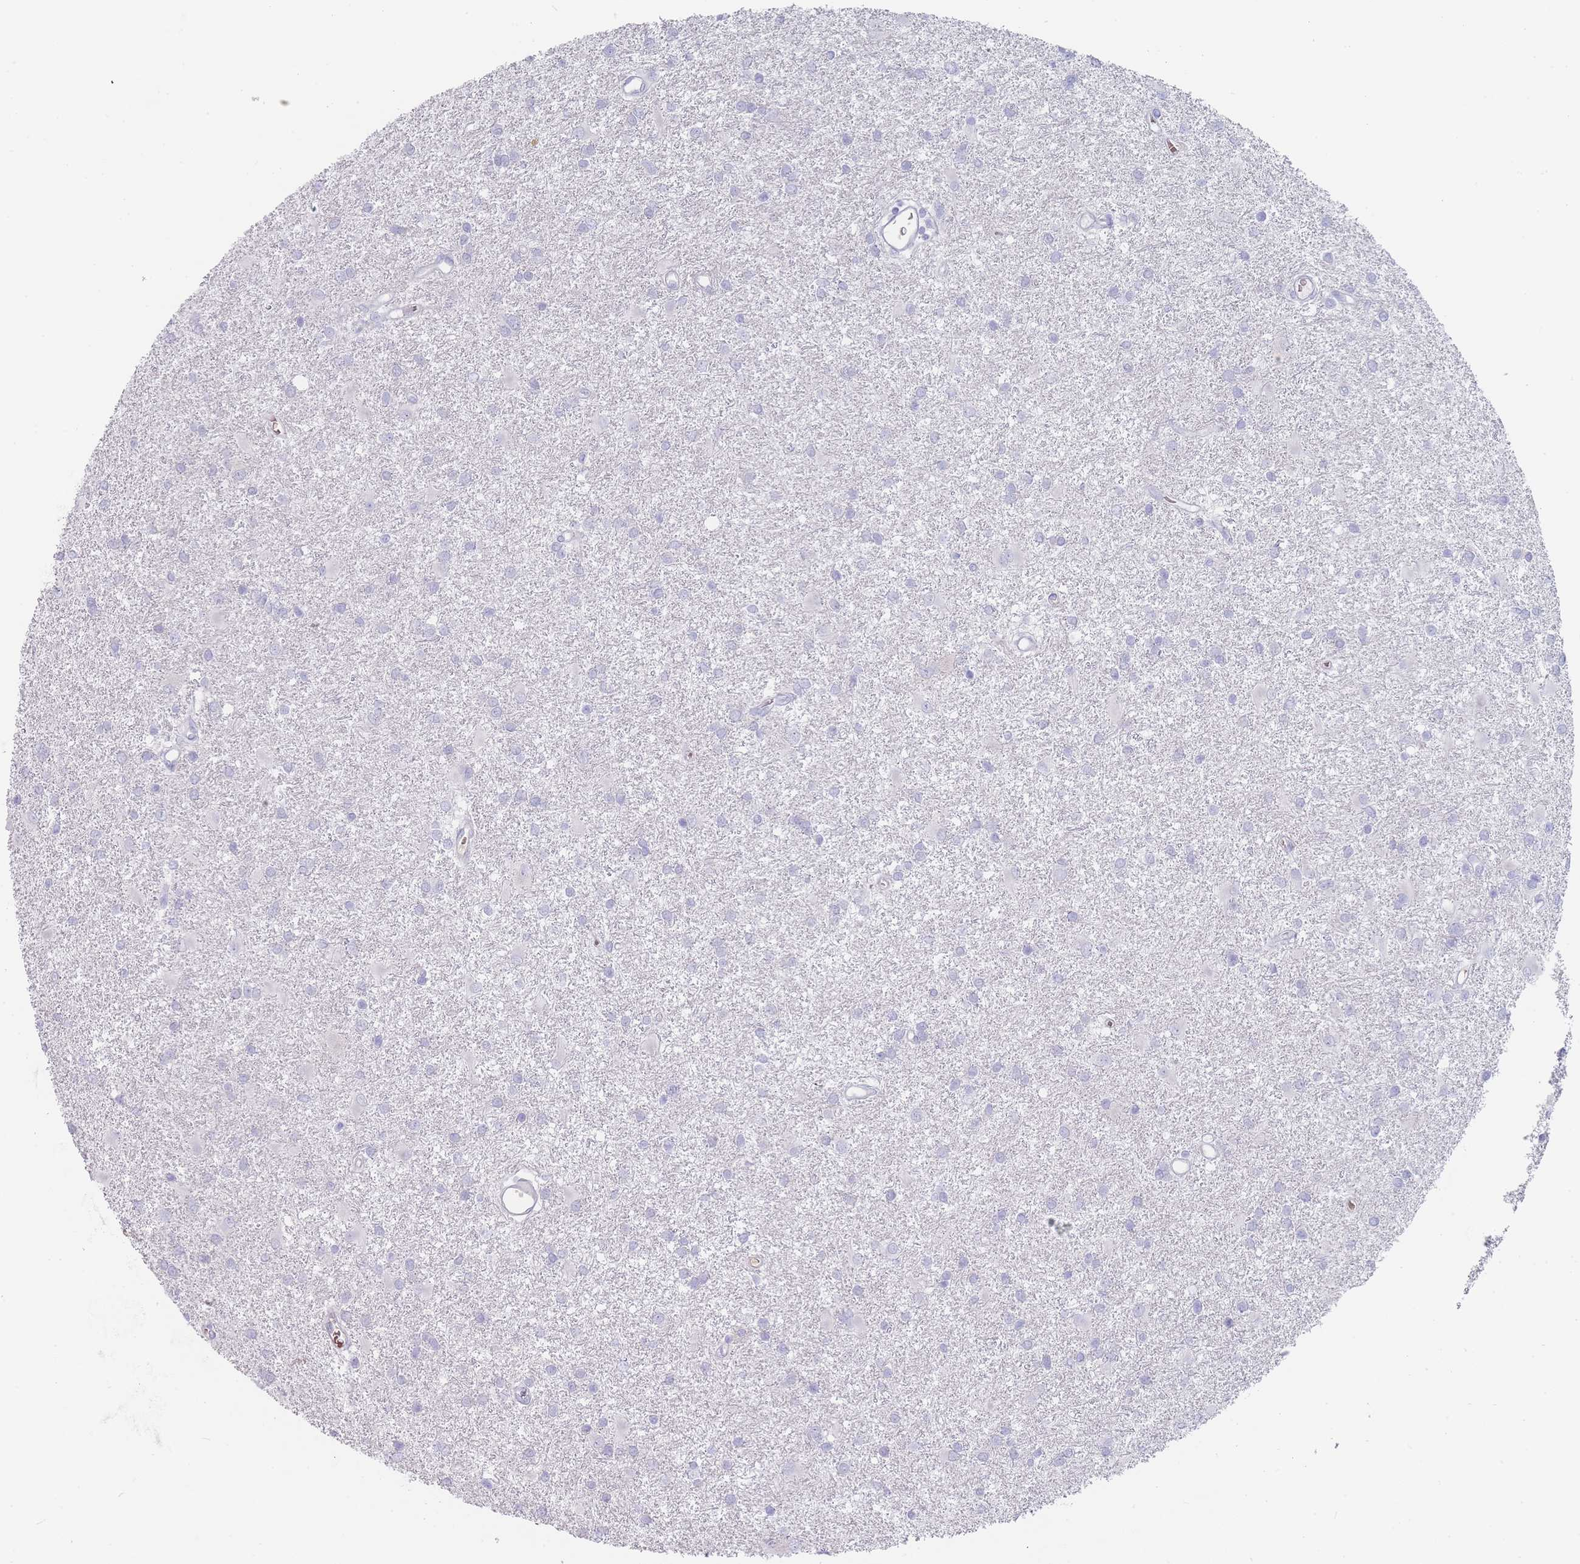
{"staining": {"intensity": "negative", "quantity": "none", "location": "none"}, "tissue": "glioma", "cell_type": "Tumor cells", "image_type": "cancer", "snomed": [{"axis": "morphology", "description": "Glioma, malignant, High grade"}, {"axis": "topography", "description": "Brain"}], "caption": "High-grade glioma (malignant) was stained to show a protein in brown. There is no significant staining in tumor cells.", "gene": "HBG2", "patient": {"sex": "female", "age": 50}}